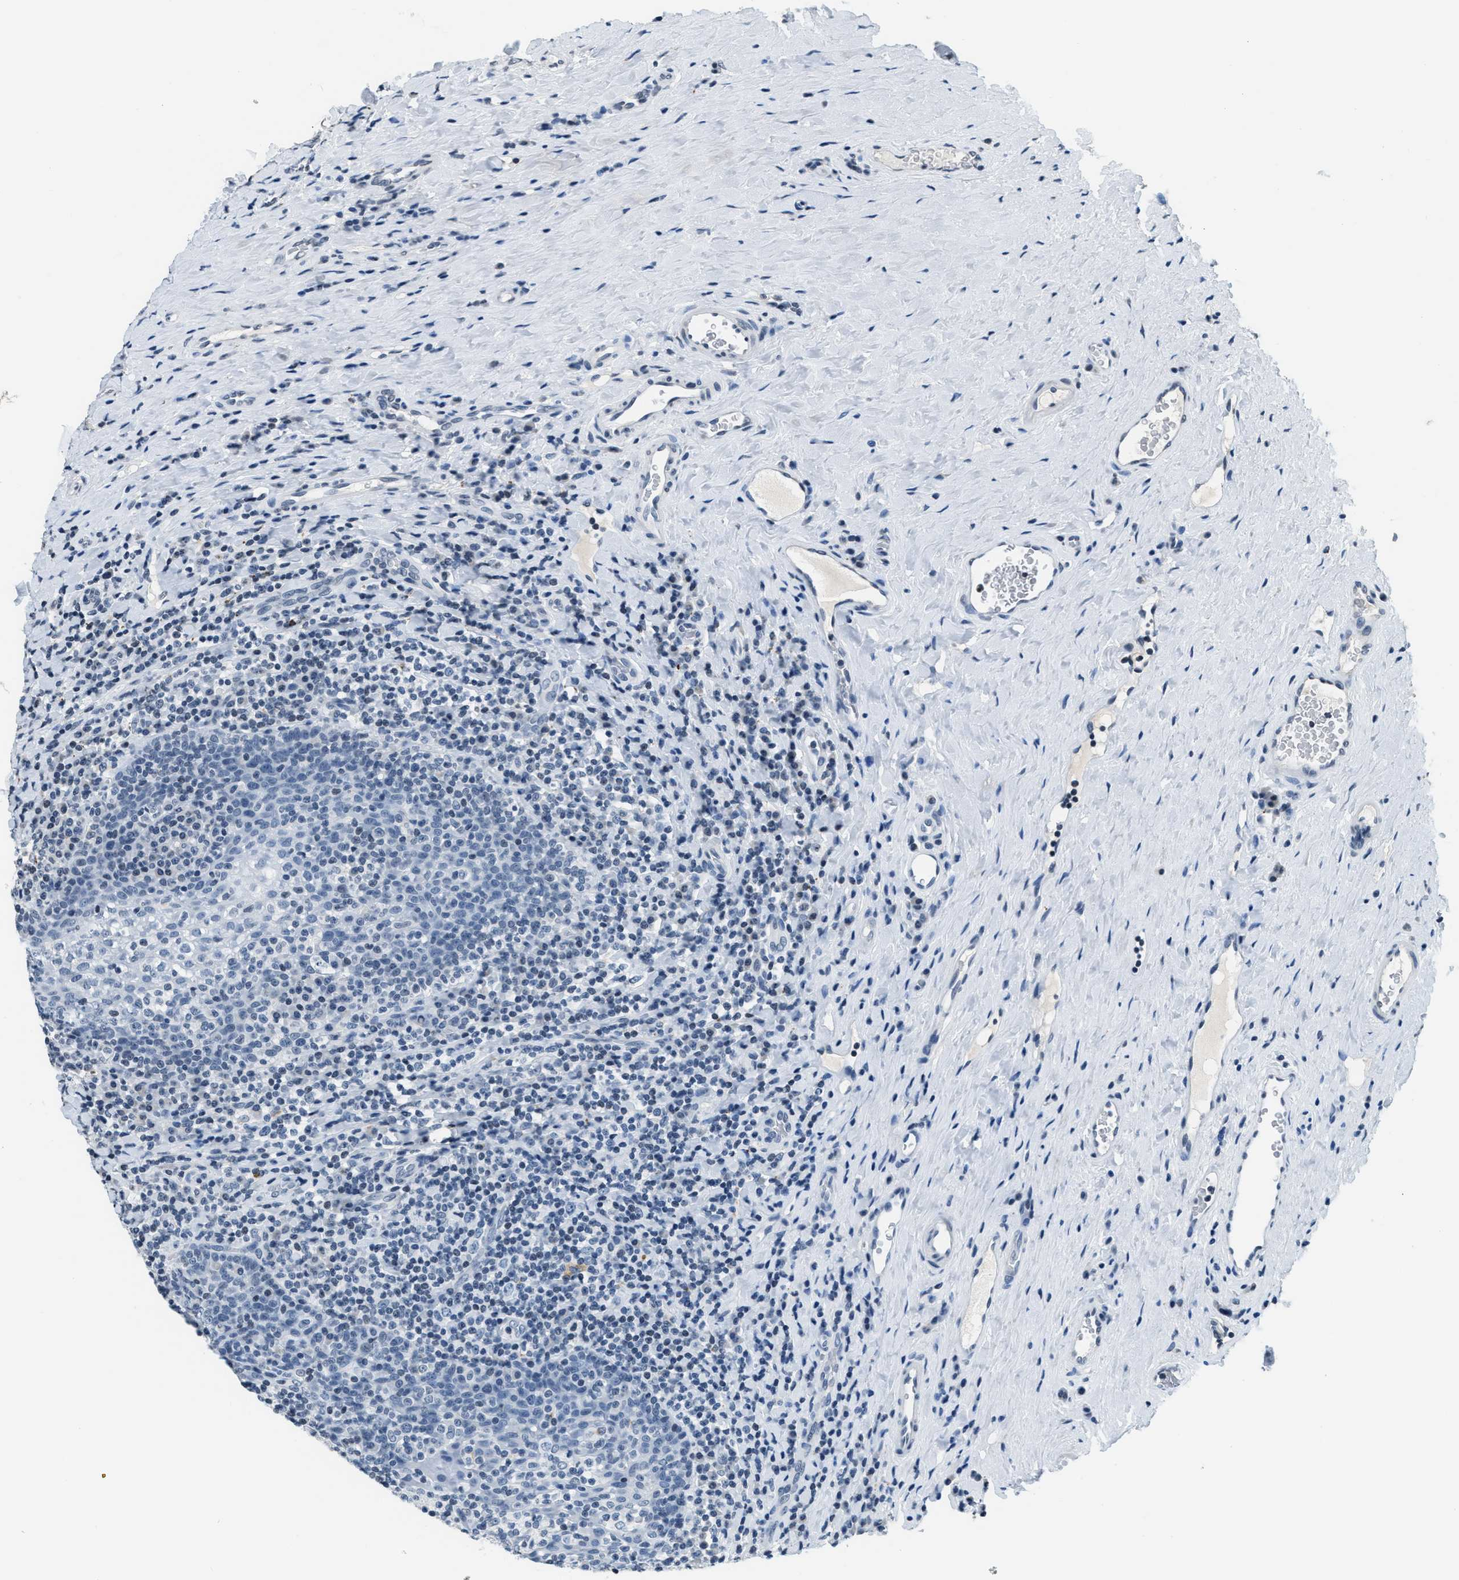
{"staining": {"intensity": "negative", "quantity": "none", "location": "none"}, "tissue": "tonsil", "cell_type": "Germinal center cells", "image_type": "normal", "snomed": [{"axis": "morphology", "description": "Normal tissue, NOS"}, {"axis": "topography", "description": "Tonsil"}], "caption": "Immunohistochemistry photomicrograph of unremarkable tonsil: human tonsil stained with DAB (3,3'-diaminobenzidine) displays no significant protein expression in germinal center cells.", "gene": "CA4", "patient": {"sex": "male", "age": 17}}